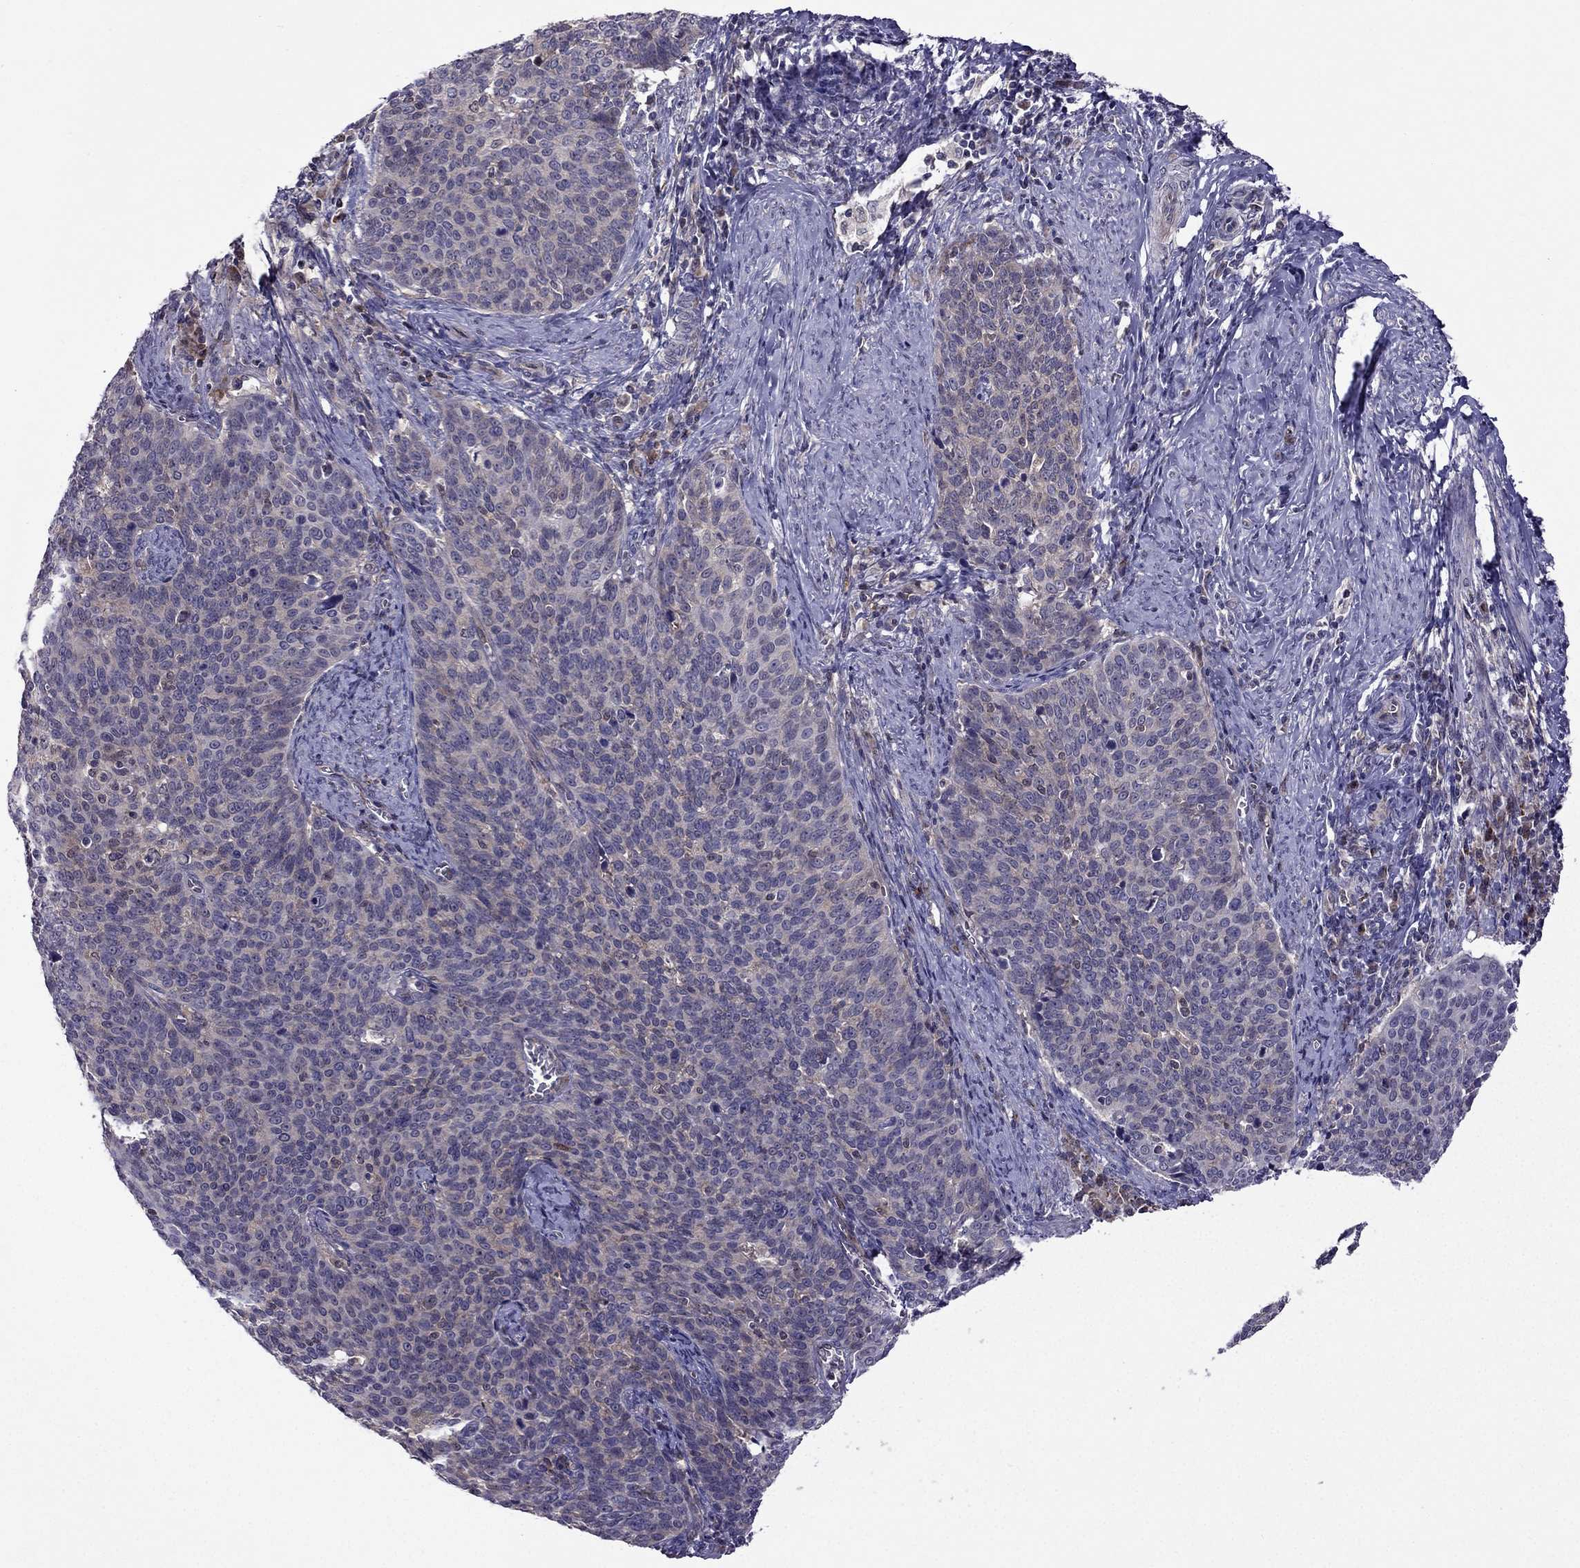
{"staining": {"intensity": "weak", "quantity": ">75%", "location": "cytoplasmic/membranous"}, "tissue": "cervical cancer", "cell_type": "Tumor cells", "image_type": "cancer", "snomed": [{"axis": "morphology", "description": "Normal tissue, NOS"}, {"axis": "morphology", "description": "Squamous cell carcinoma, NOS"}, {"axis": "topography", "description": "Cervix"}], "caption": "High-power microscopy captured an immunohistochemistry (IHC) histopathology image of squamous cell carcinoma (cervical), revealing weak cytoplasmic/membranous staining in approximately >75% of tumor cells.", "gene": "CDK5", "patient": {"sex": "female", "age": 39}}